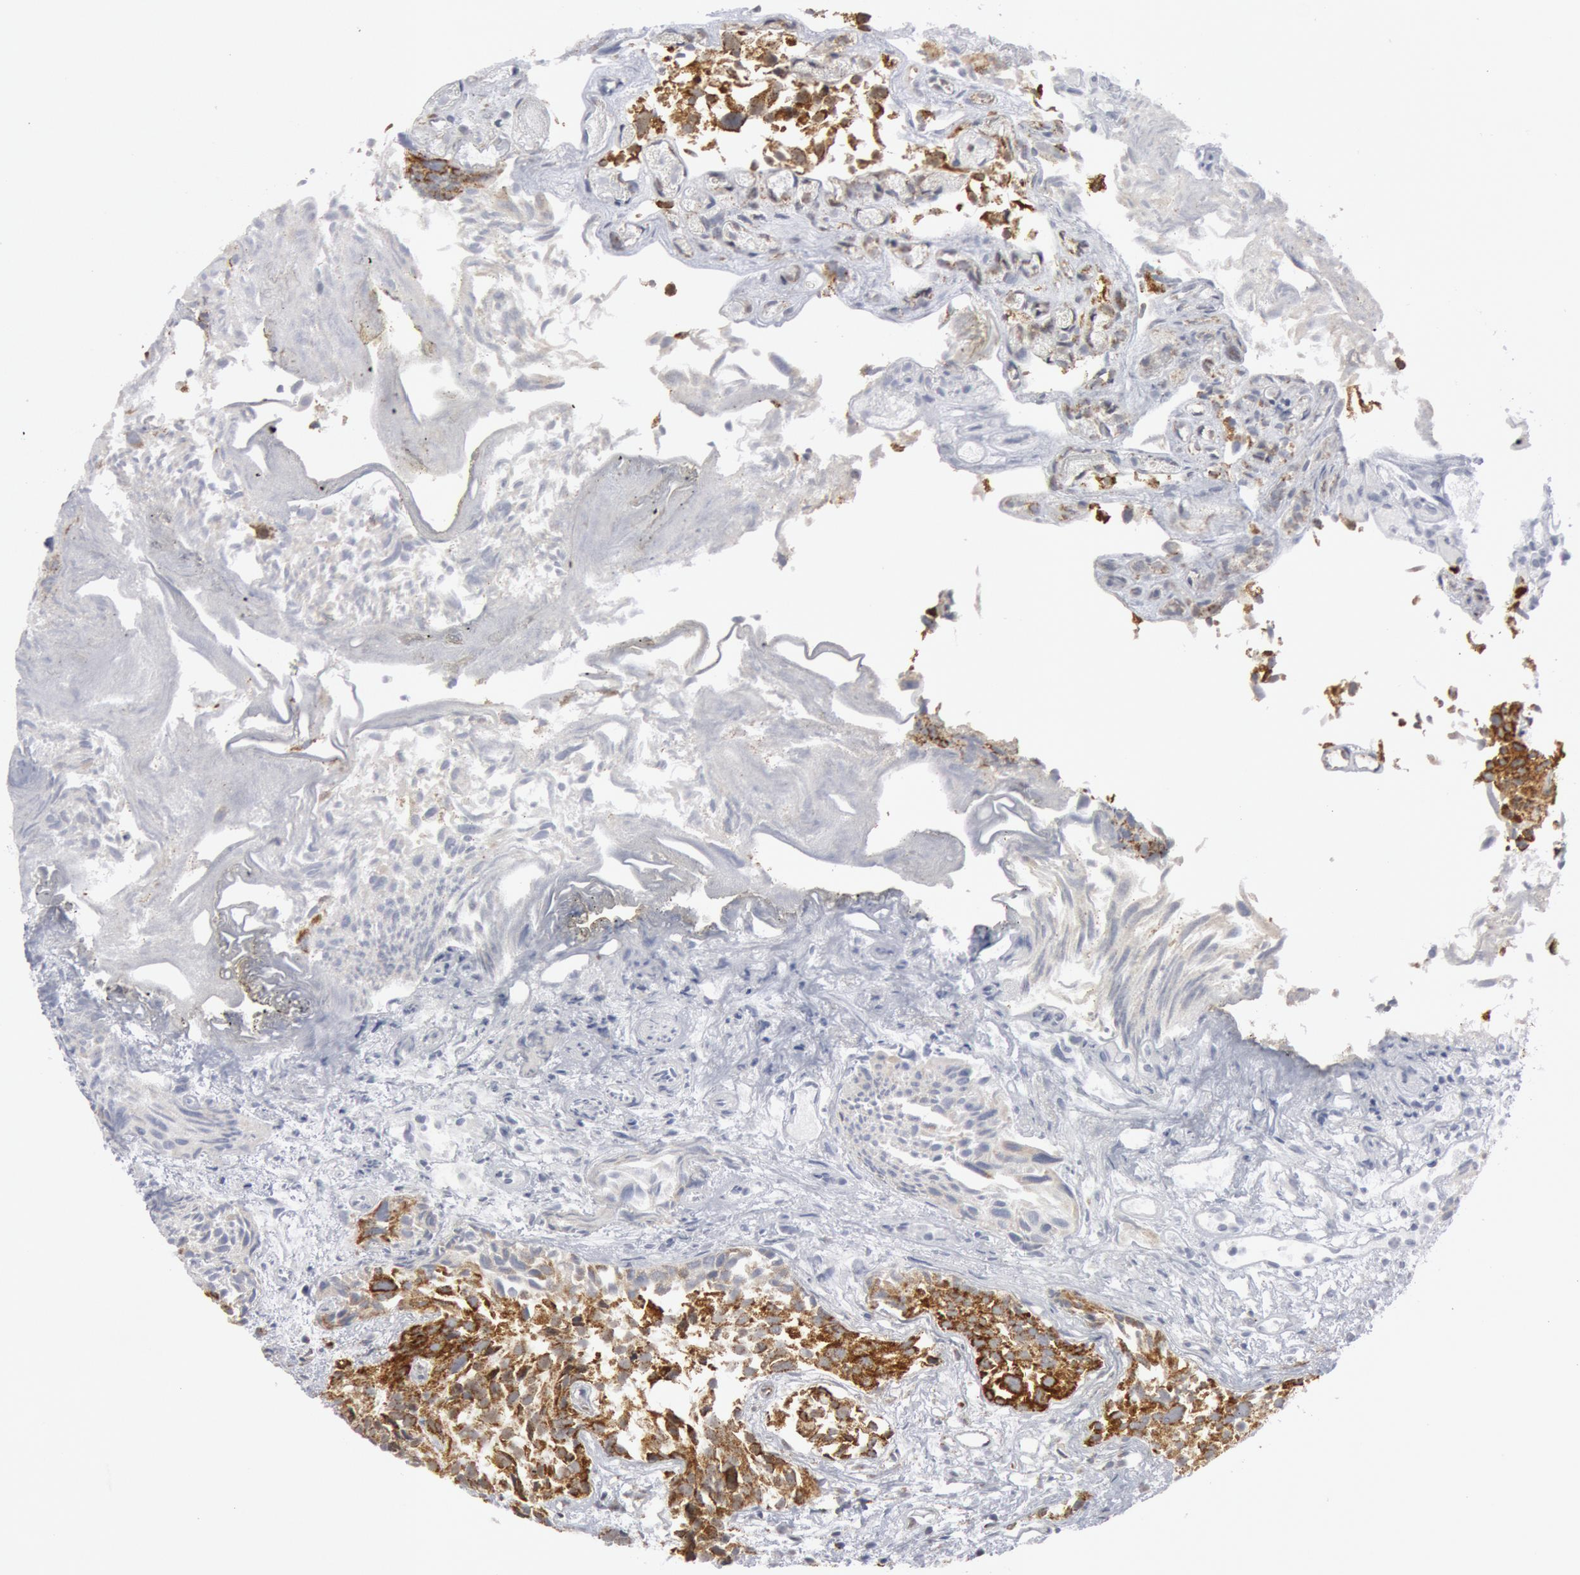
{"staining": {"intensity": "moderate", "quantity": ">75%", "location": "cytoplasmic/membranous"}, "tissue": "urothelial cancer", "cell_type": "Tumor cells", "image_type": "cancer", "snomed": [{"axis": "morphology", "description": "Urothelial carcinoma, High grade"}, {"axis": "topography", "description": "Urinary bladder"}], "caption": "Human urothelial cancer stained for a protein (brown) demonstrates moderate cytoplasmic/membranous positive staining in approximately >75% of tumor cells.", "gene": "CASP9", "patient": {"sex": "female", "age": 78}}